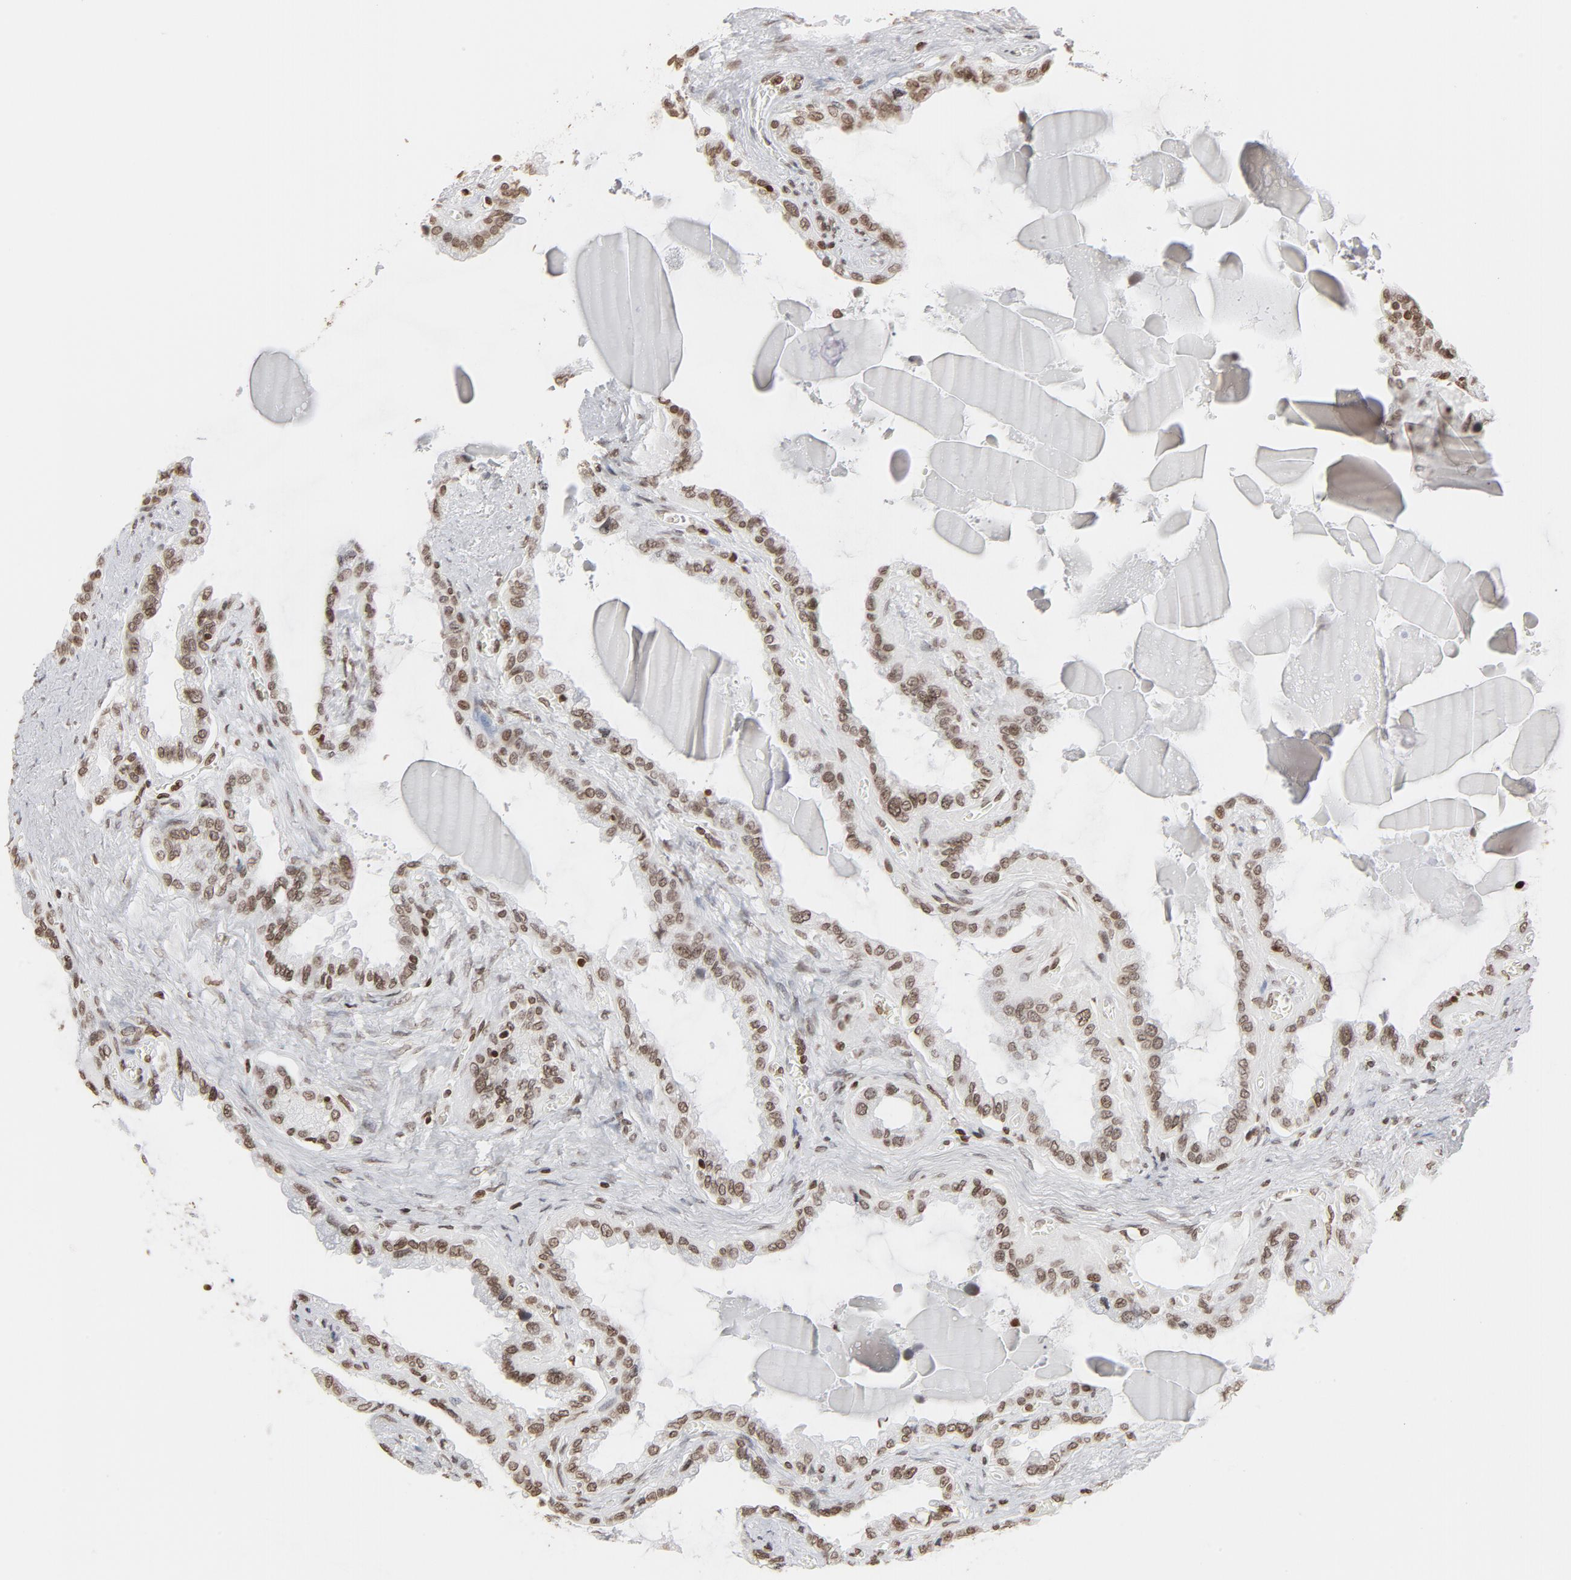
{"staining": {"intensity": "weak", "quantity": ">75%", "location": "nuclear"}, "tissue": "seminal vesicle", "cell_type": "Glandular cells", "image_type": "normal", "snomed": [{"axis": "morphology", "description": "Normal tissue, NOS"}, {"axis": "morphology", "description": "Inflammation, NOS"}, {"axis": "topography", "description": "Urinary bladder"}, {"axis": "topography", "description": "Prostate"}, {"axis": "topography", "description": "Seminal veicle"}], "caption": "Weak nuclear protein expression is seen in about >75% of glandular cells in seminal vesicle.", "gene": "H2AC12", "patient": {"sex": "male", "age": 82}}